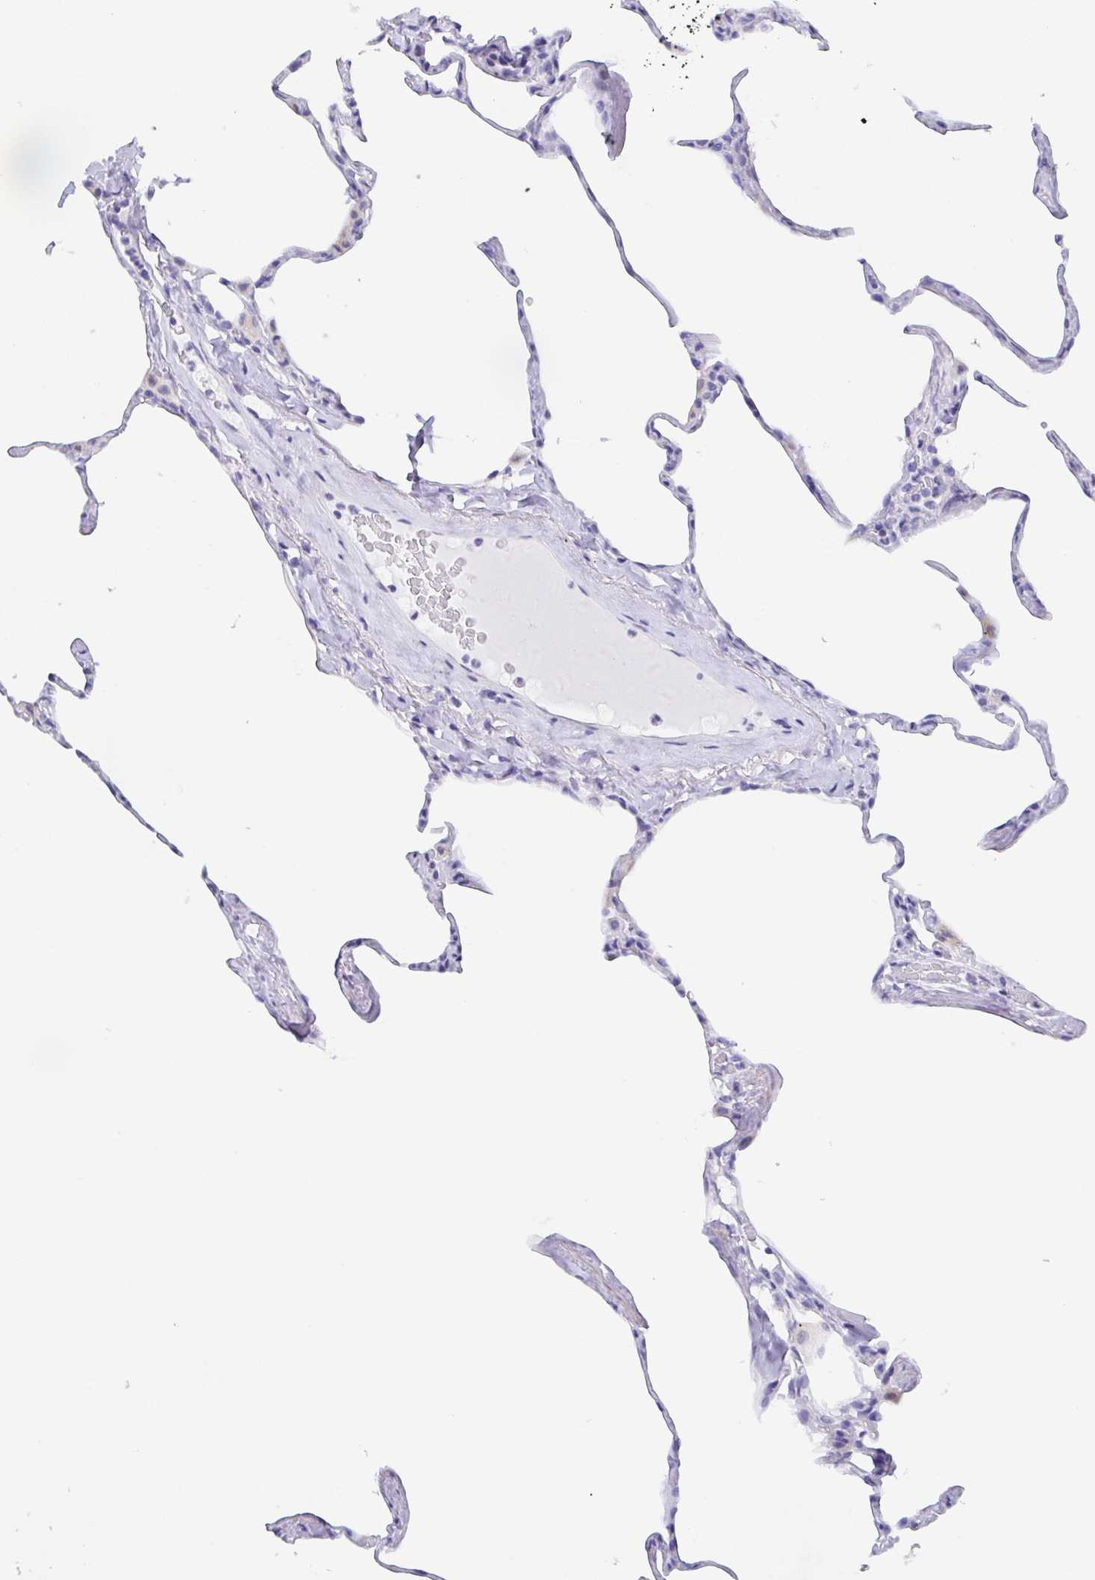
{"staining": {"intensity": "negative", "quantity": "none", "location": "none"}, "tissue": "lung", "cell_type": "Alveolar cells", "image_type": "normal", "snomed": [{"axis": "morphology", "description": "Normal tissue, NOS"}, {"axis": "topography", "description": "Lung"}], "caption": "Protein analysis of benign lung exhibits no significant positivity in alveolar cells.", "gene": "MUCL3", "patient": {"sex": "male", "age": 65}}